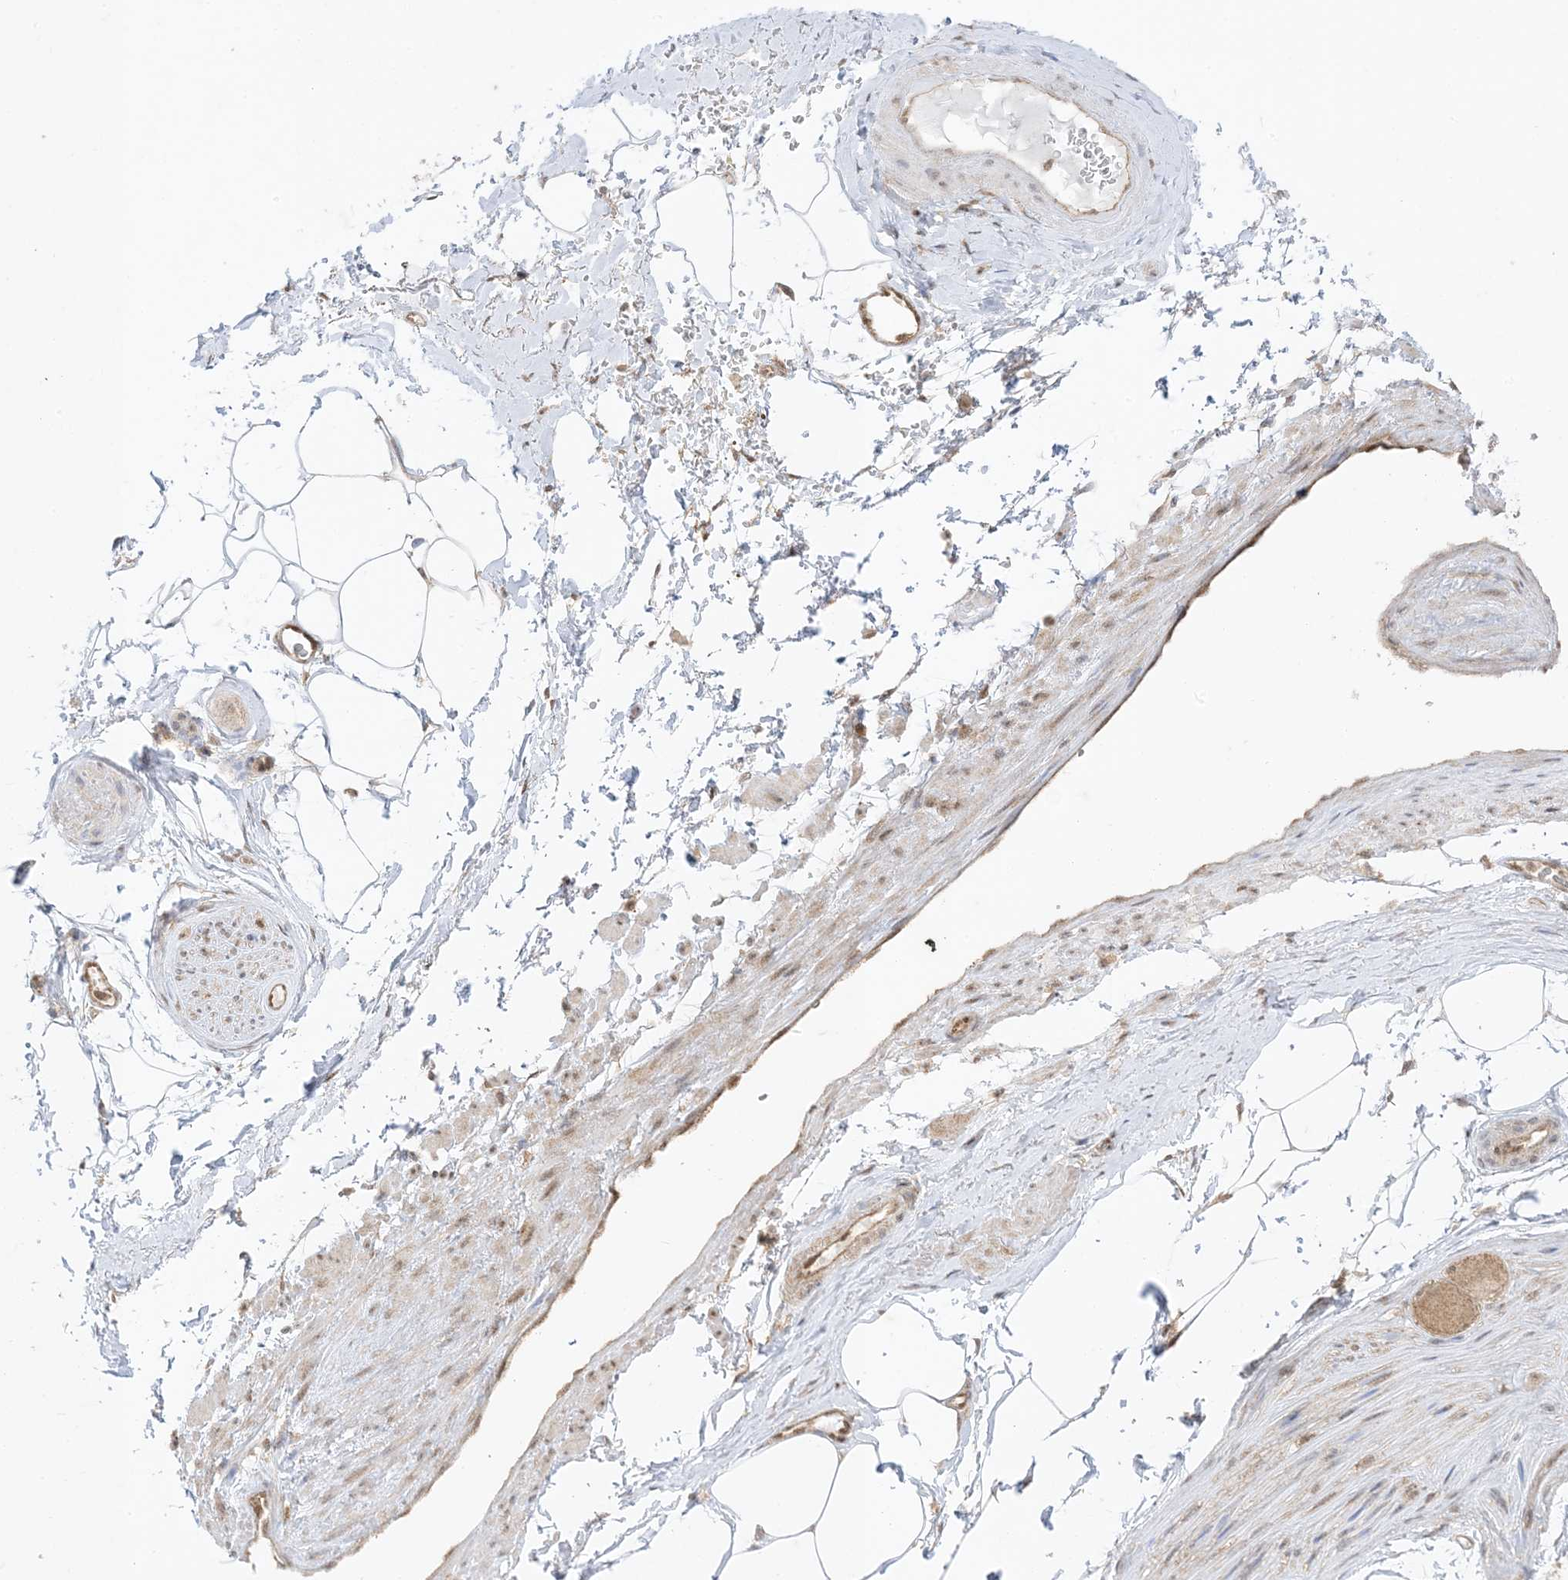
{"staining": {"intensity": "negative", "quantity": "none", "location": "none"}, "tissue": "adipose tissue", "cell_type": "Adipocytes", "image_type": "normal", "snomed": [{"axis": "morphology", "description": "Normal tissue, NOS"}, {"axis": "morphology", "description": "Adenocarcinoma, Low grade"}, {"axis": "topography", "description": "Prostate"}, {"axis": "topography", "description": "Peripheral nerve tissue"}], "caption": "Adipocytes are negative for protein expression in benign human adipose tissue. (IHC, brightfield microscopy, high magnification).", "gene": "PTPA", "patient": {"sex": "male", "age": 63}}